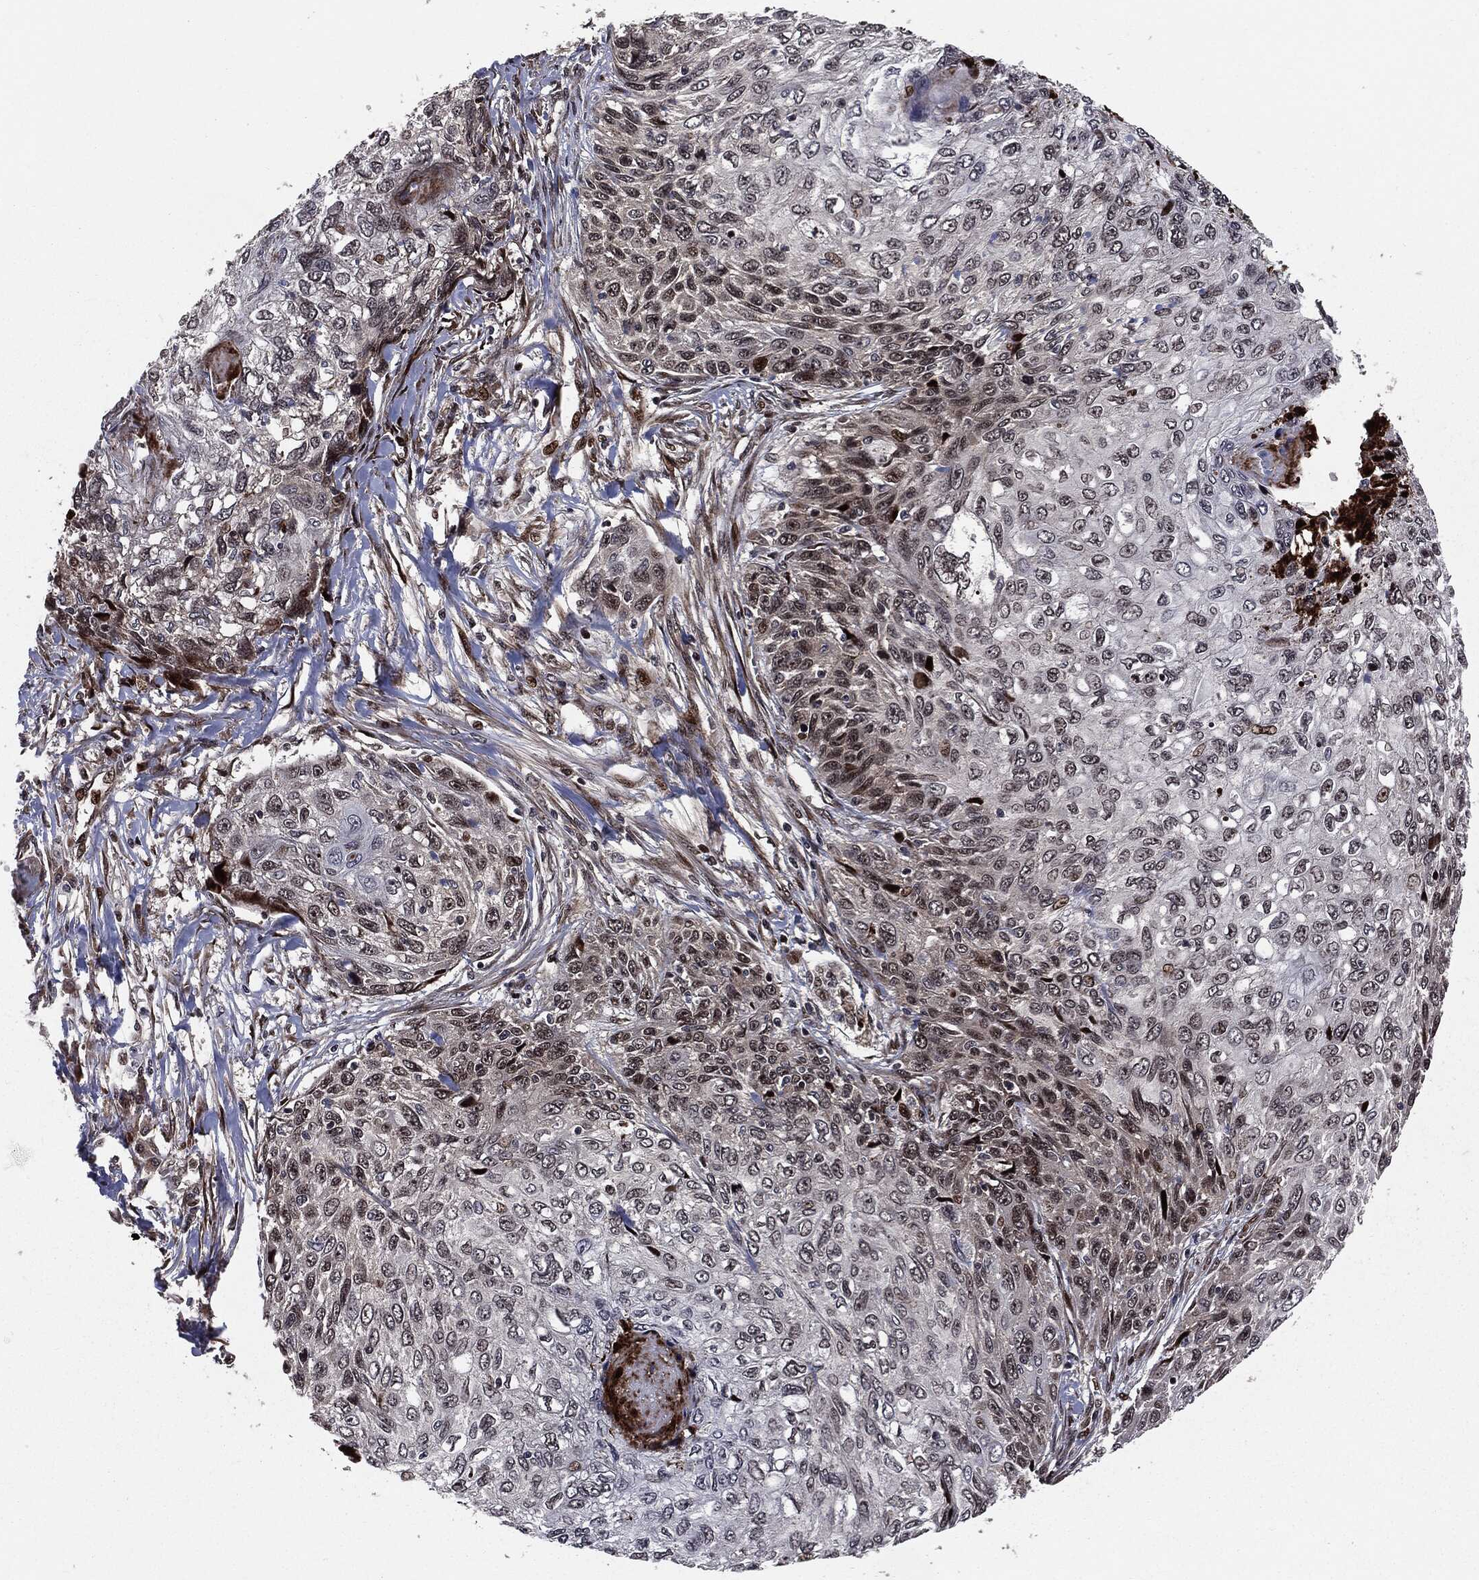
{"staining": {"intensity": "moderate", "quantity": "<25%", "location": "nuclear"}, "tissue": "skin cancer", "cell_type": "Tumor cells", "image_type": "cancer", "snomed": [{"axis": "morphology", "description": "Squamous cell carcinoma, NOS"}, {"axis": "topography", "description": "Skin"}], "caption": "A low amount of moderate nuclear staining is present in about <25% of tumor cells in squamous cell carcinoma (skin) tissue.", "gene": "SMAD4", "patient": {"sex": "male", "age": 92}}